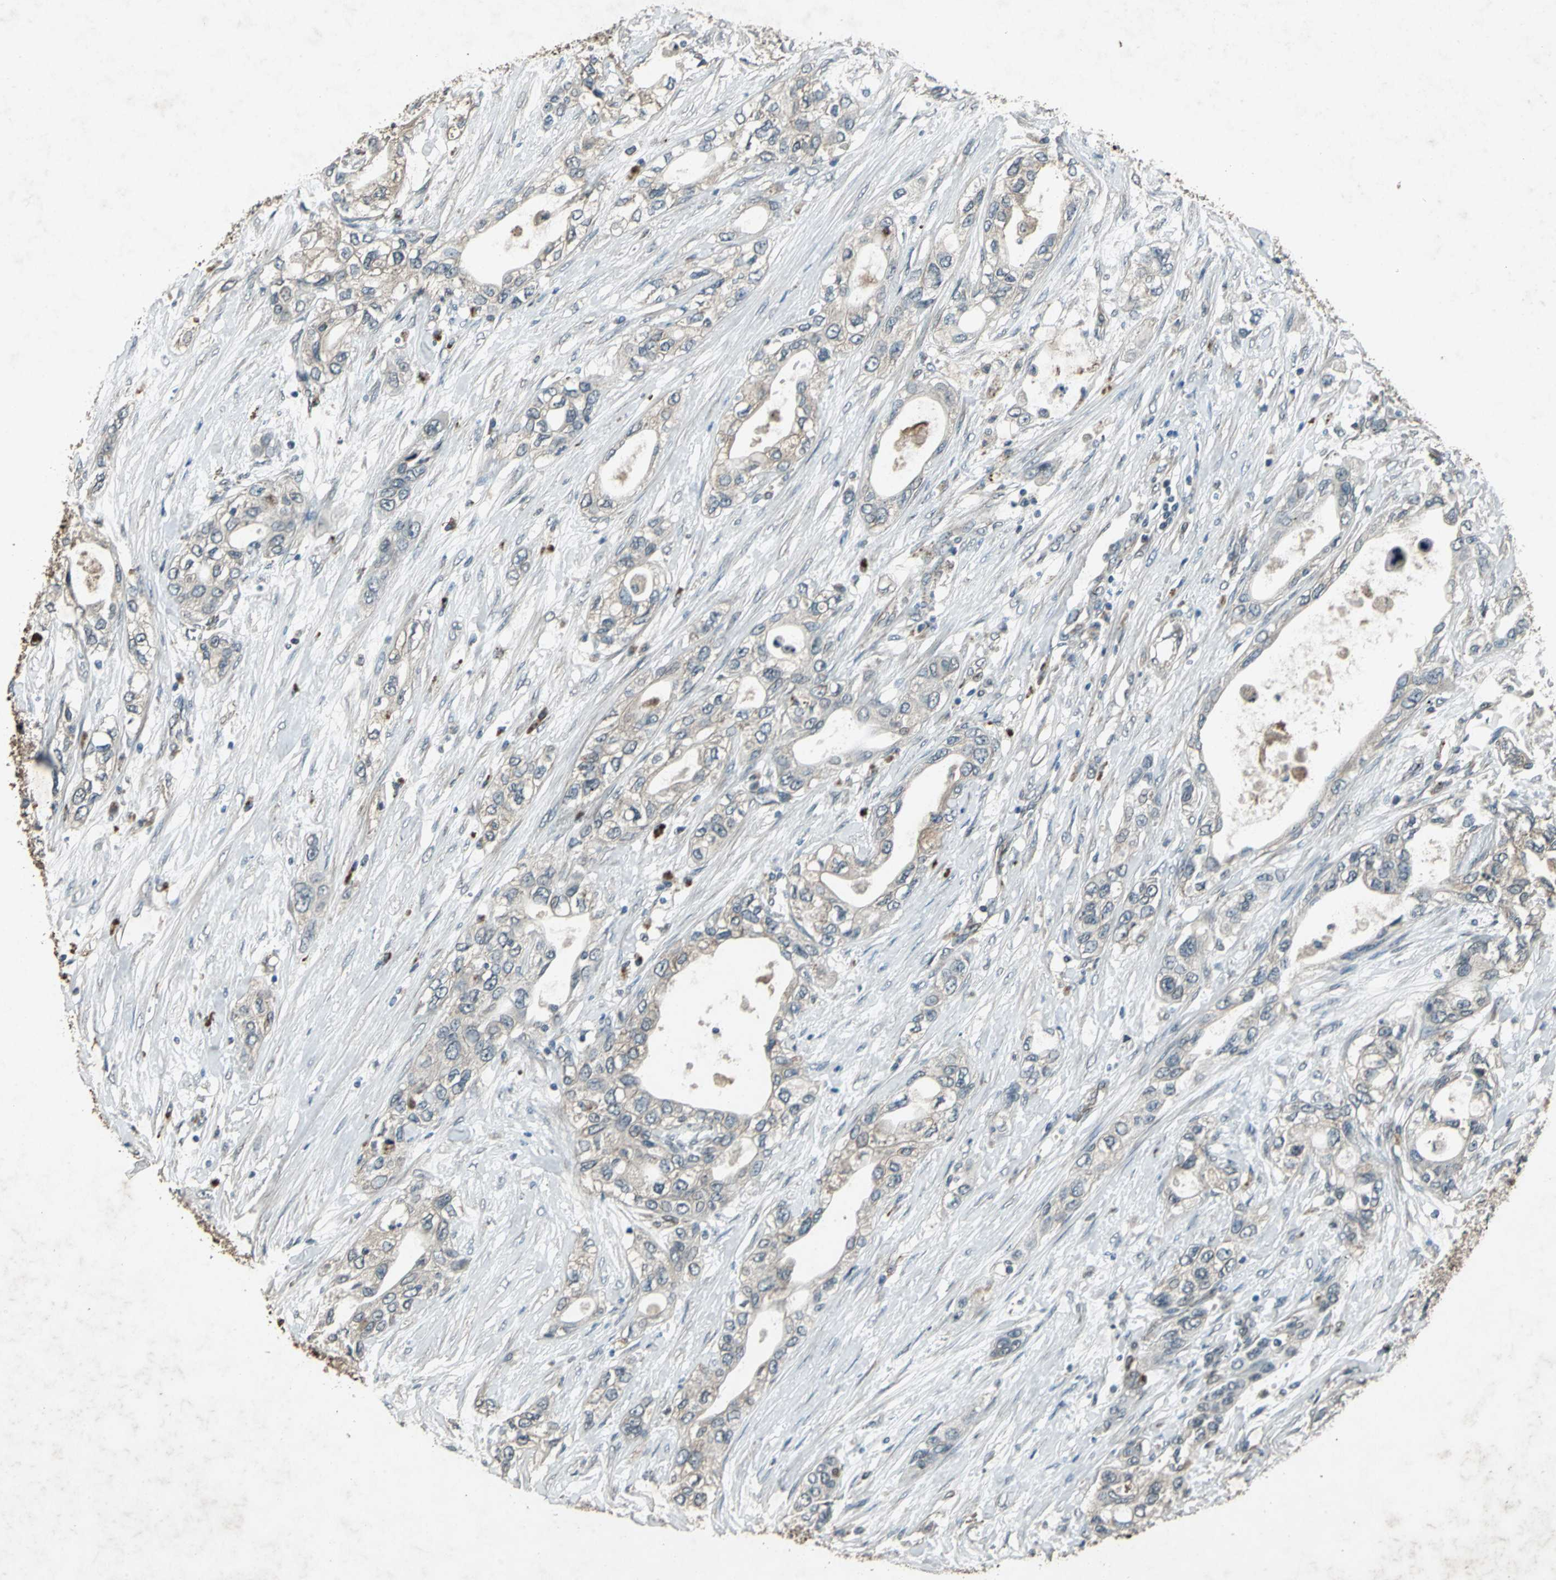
{"staining": {"intensity": "weak", "quantity": "25%-75%", "location": "cytoplasmic/membranous"}, "tissue": "pancreatic cancer", "cell_type": "Tumor cells", "image_type": "cancer", "snomed": [{"axis": "morphology", "description": "Adenocarcinoma, NOS"}, {"axis": "topography", "description": "Pancreas"}], "caption": "The image displays a brown stain indicating the presence of a protein in the cytoplasmic/membranous of tumor cells in pancreatic cancer.", "gene": "SEPTIN4", "patient": {"sex": "female", "age": 70}}